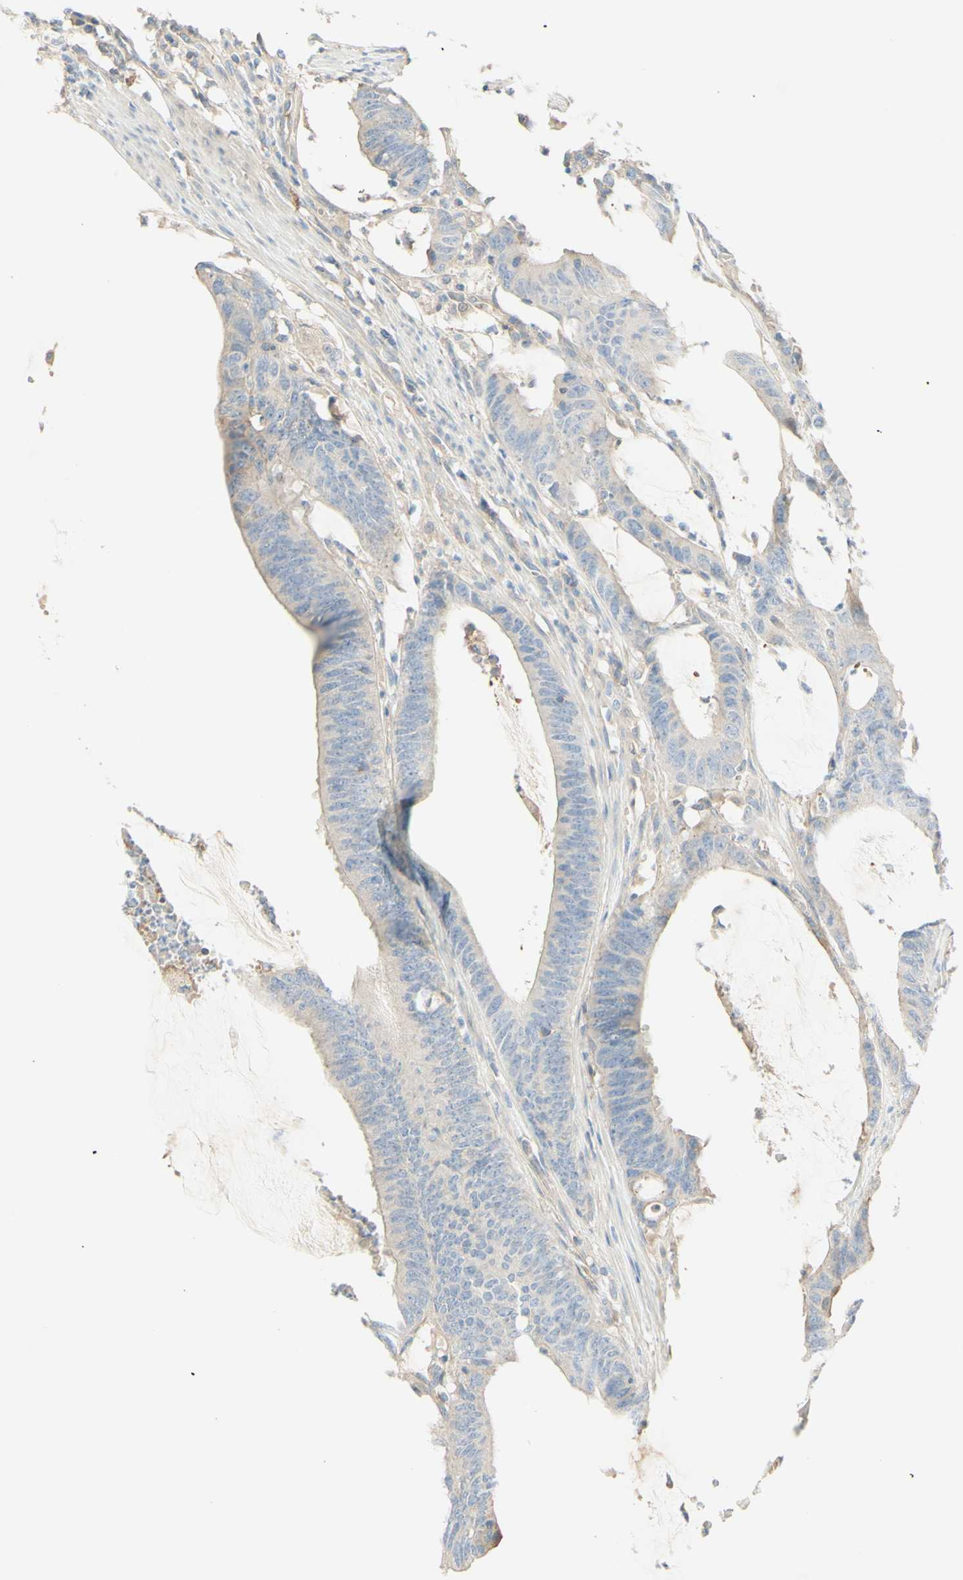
{"staining": {"intensity": "weak", "quantity": "25%-75%", "location": "cytoplasmic/membranous"}, "tissue": "colorectal cancer", "cell_type": "Tumor cells", "image_type": "cancer", "snomed": [{"axis": "morphology", "description": "Adenocarcinoma, NOS"}, {"axis": "topography", "description": "Rectum"}], "caption": "Immunohistochemical staining of human colorectal cancer exhibits low levels of weak cytoplasmic/membranous protein staining in about 25%-75% of tumor cells.", "gene": "MTM1", "patient": {"sex": "female", "age": 66}}